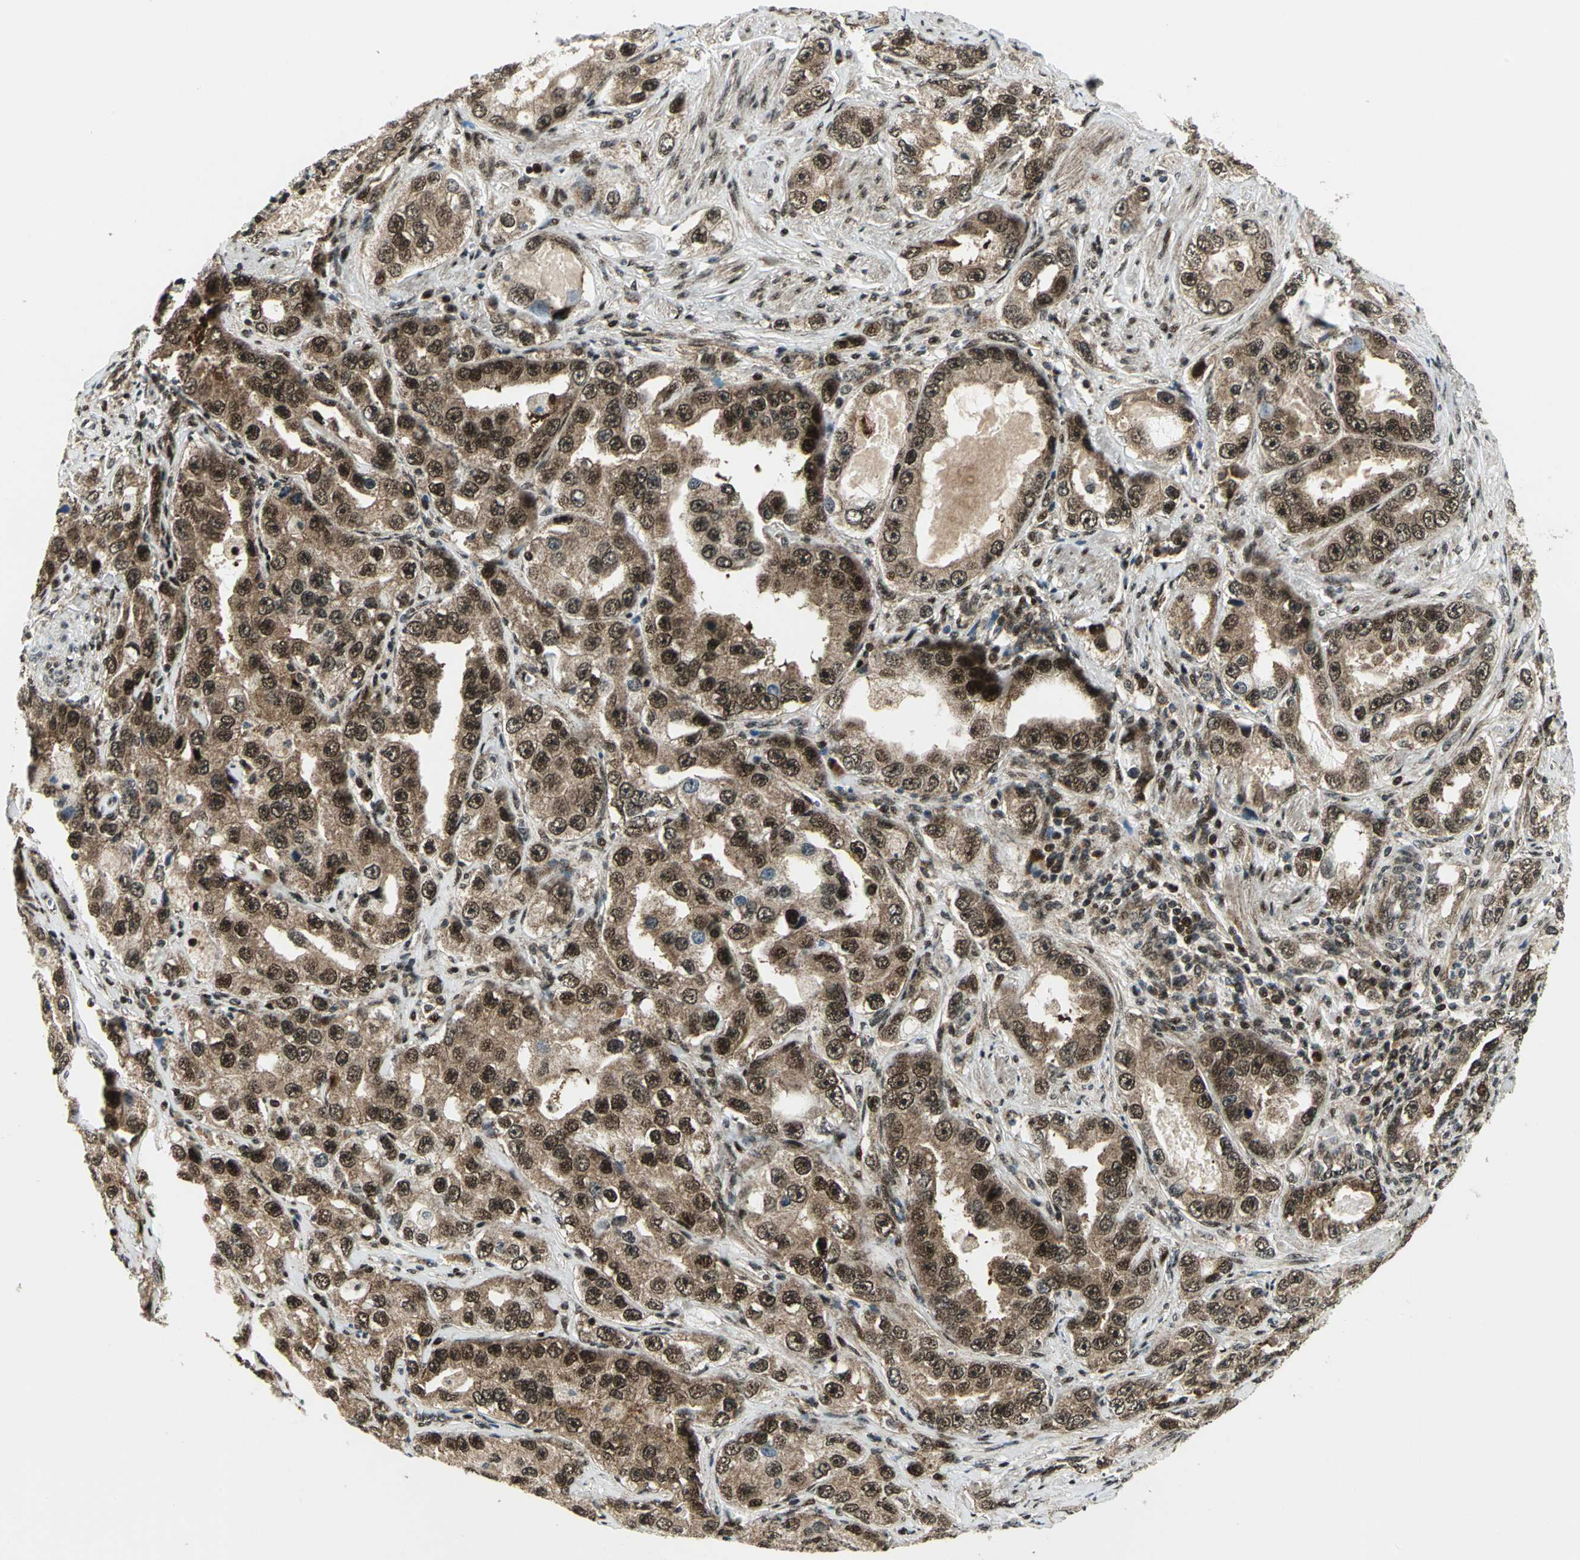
{"staining": {"intensity": "strong", "quantity": ">75%", "location": "cytoplasmic/membranous,nuclear"}, "tissue": "prostate cancer", "cell_type": "Tumor cells", "image_type": "cancer", "snomed": [{"axis": "morphology", "description": "Adenocarcinoma, High grade"}, {"axis": "topography", "description": "Prostate"}], "caption": "Prostate adenocarcinoma (high-grade) stained with a protein marker displays strong staining in tumor cells.", "gene": "COPS5", "patient": {"sex": "male", "age": 63}}